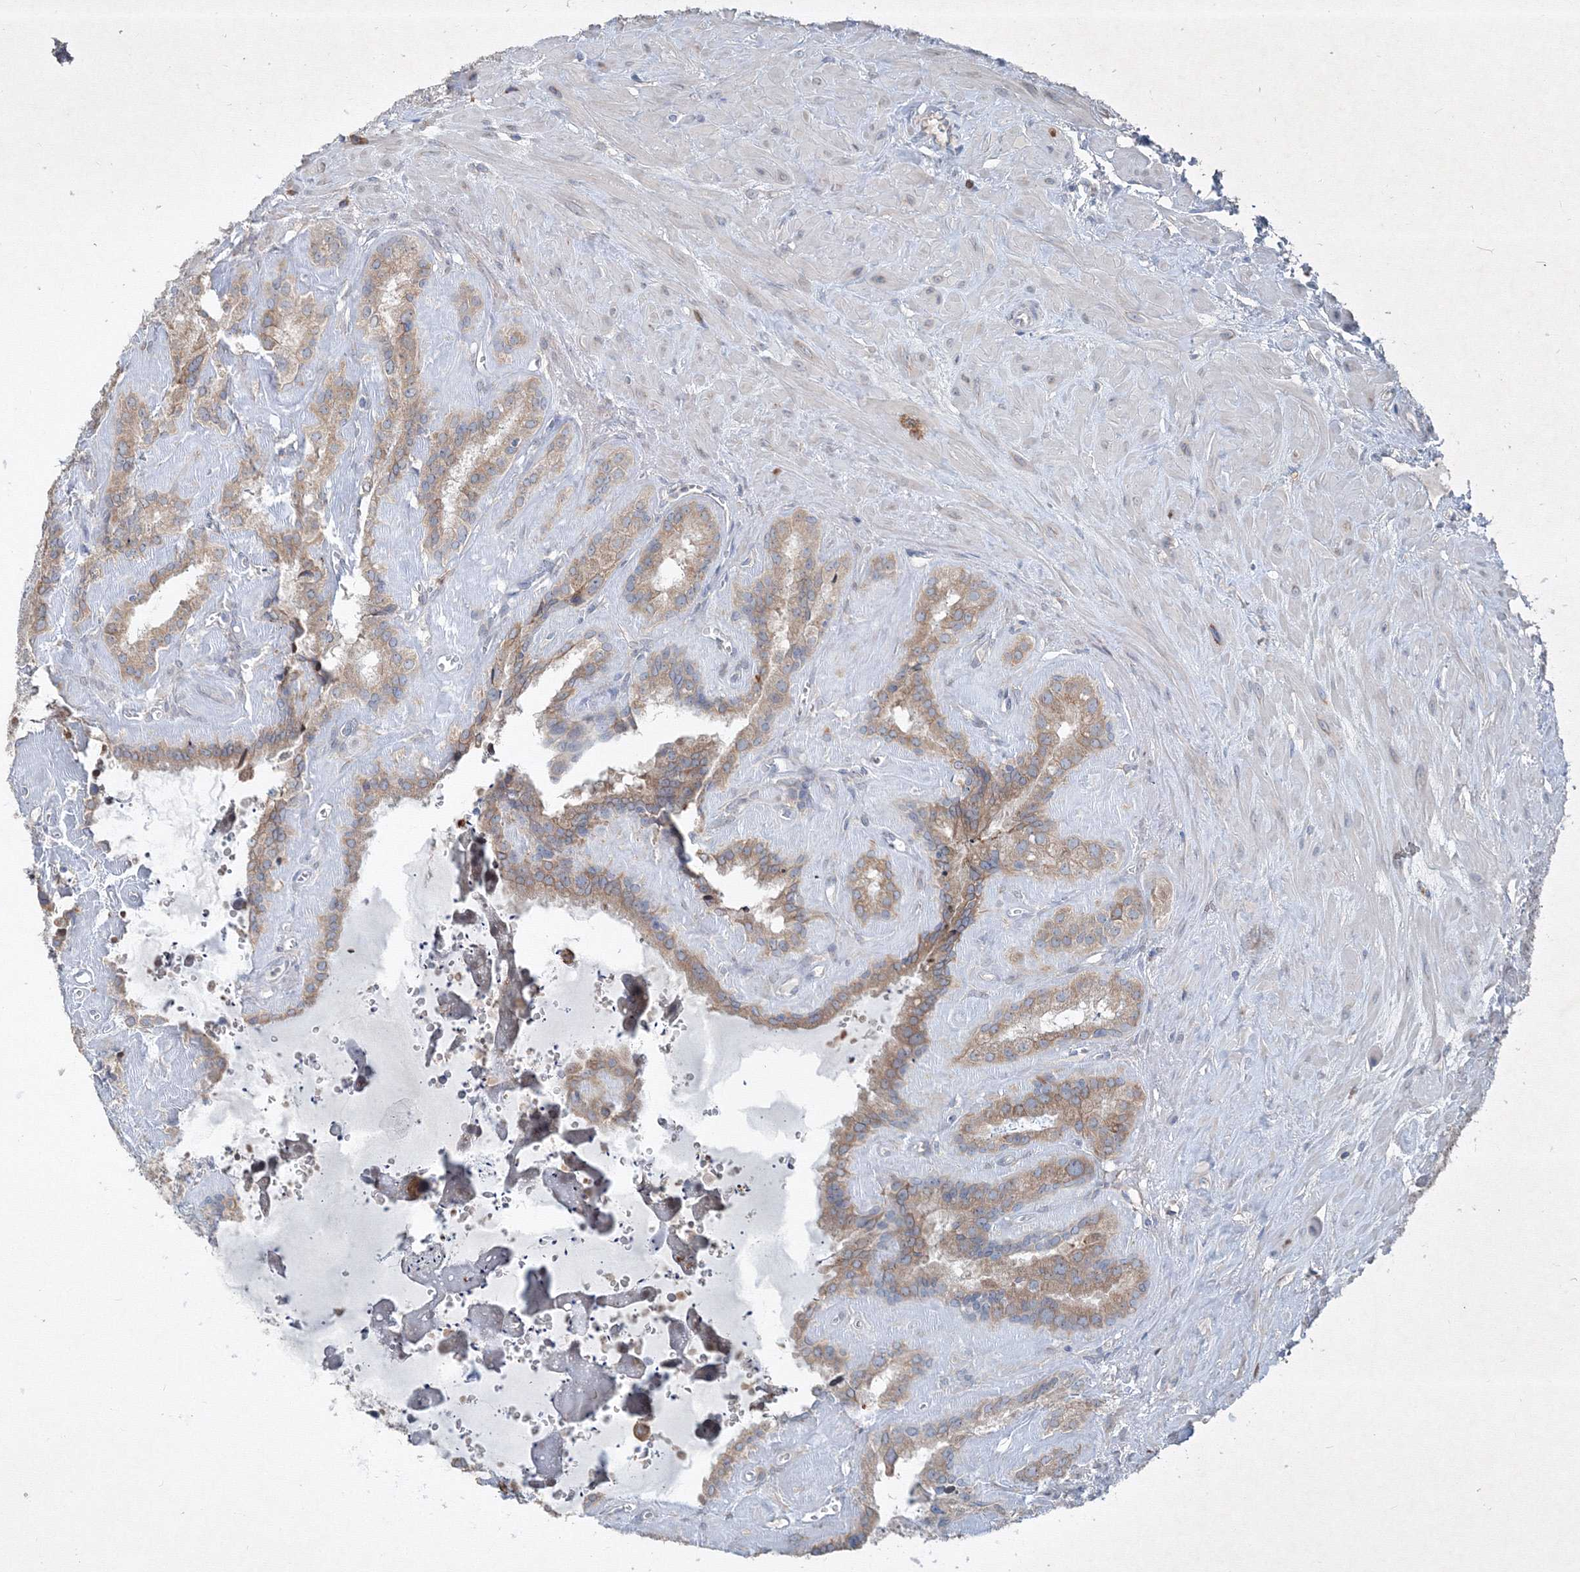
{"staining": {"intensity": "moderate", "quantity": ">75%", "location": "cytoplasmic/membranous"}, "tissue": "seminal vesicle", "cell_type": "Glandular cells", "image_type": "normal", "snomed": [{"axis": "morphology", "description": "Normal tissue, NOS"}, {"axis": "topography", "description": "Prostate"}, {"axis": "topography", "description": "Seminal veicle"}], "caption": "Moderate cytoplasmic/membranous expression is present in approximately >75% of glandular cells in benign seminal vesicle. (DAB (3,3'-diaminobenzidine) = brown stain, brightfield microscopy at high magnification).", "gene": "IFNAR1", "patient": {"sex": "male", "age": 59}}